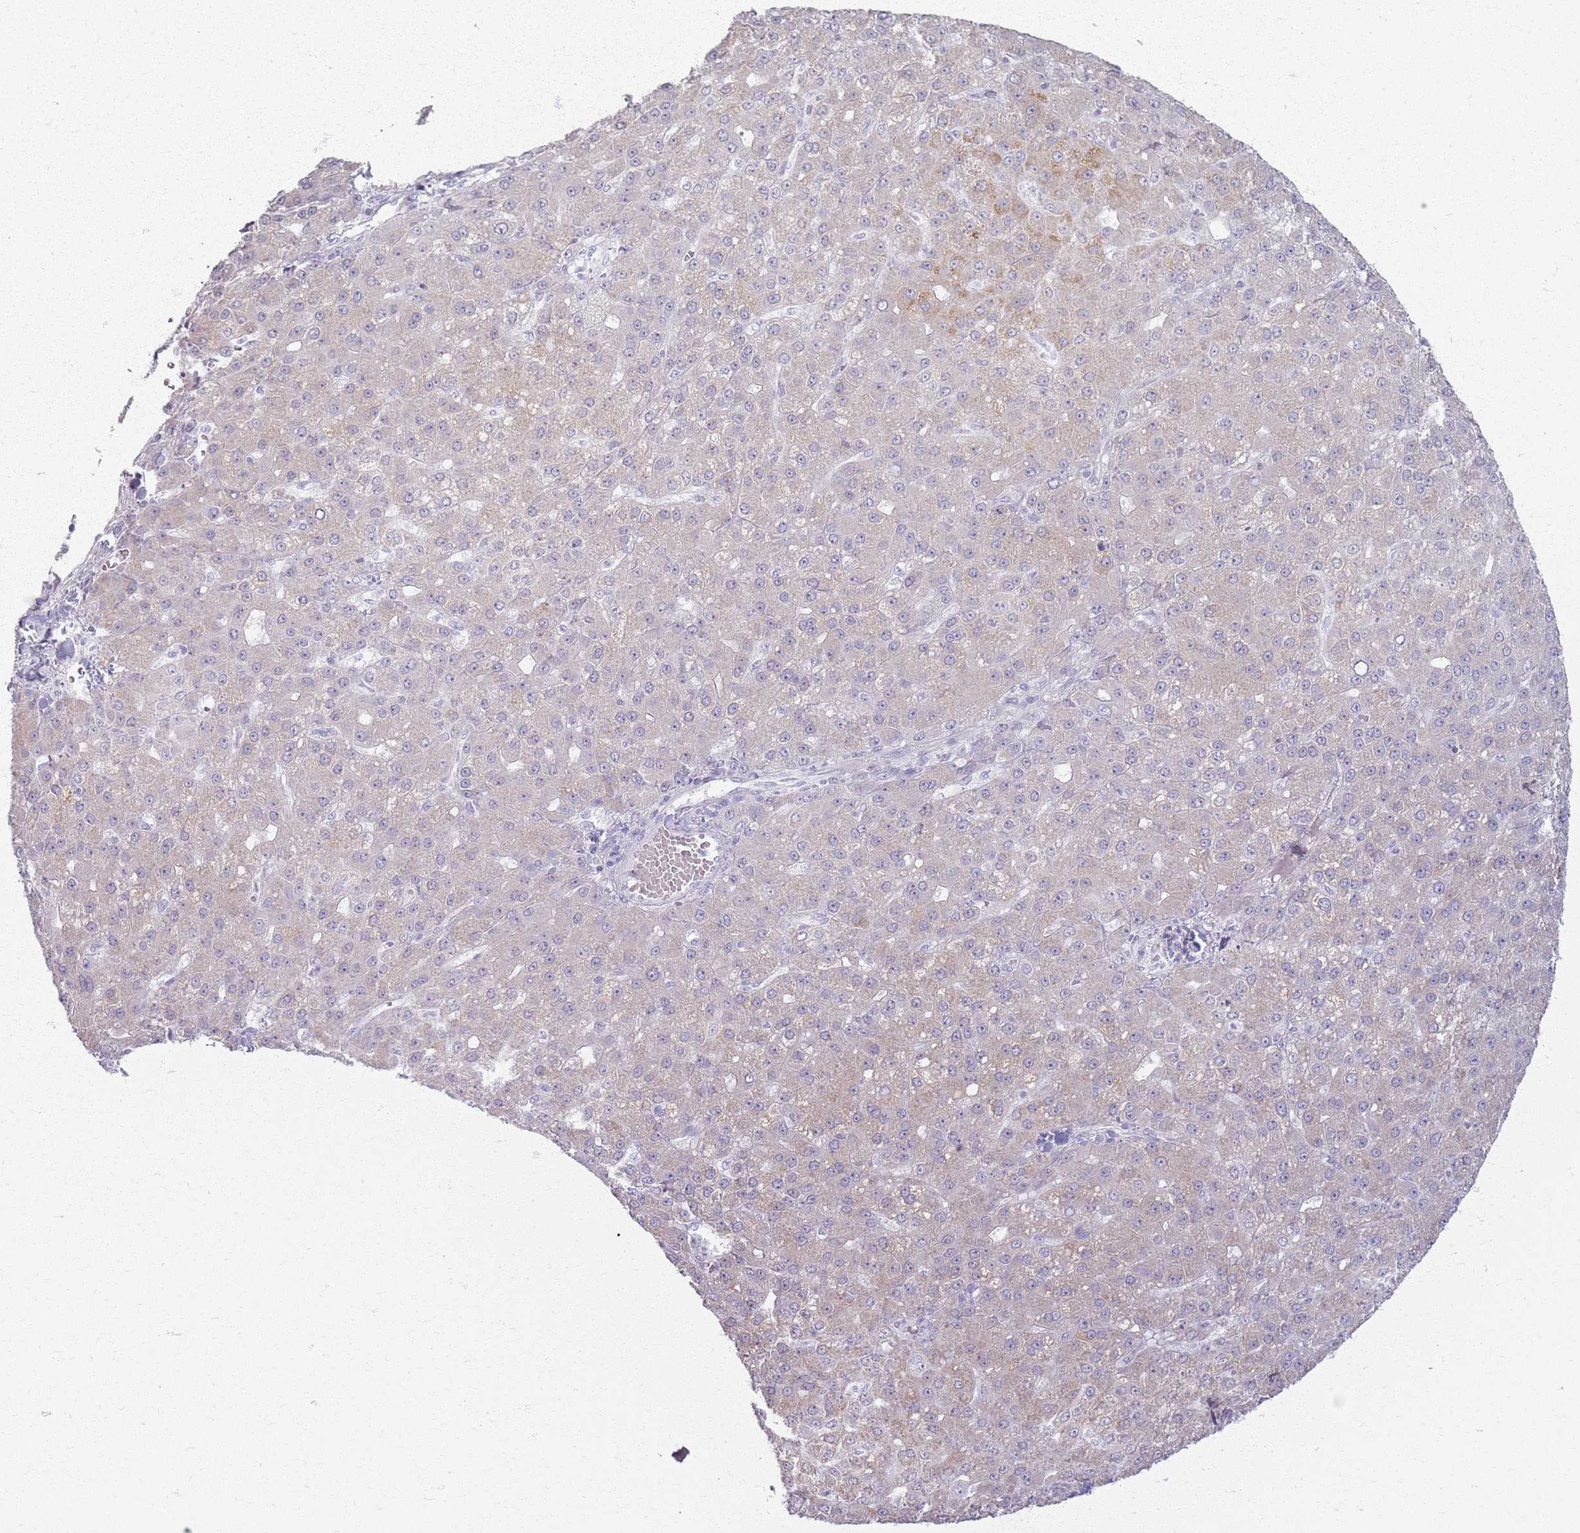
{"staining": {"intensity": "weak", "quantity": "25%-75%", "location": "cytoplasmic/membranous"}, "tissue": "liver cancer", "cell_type": "Tumor cells", "image_type": "cancer", "snomed": [{"axis": "morphology", "description": "Carcinoma, Hepatocellular, NOS"}, {"axis": "topography", "description": "Liver"}], "caption": "A low amount of weak cytoplasmic/membranous positivity is identified in about 25%-75% of tumor cells in liver cancer (hepatocellular carcinoma) tissue.", "gene": "CRIPT", "patient": {"sex": "male", "age": 67}}